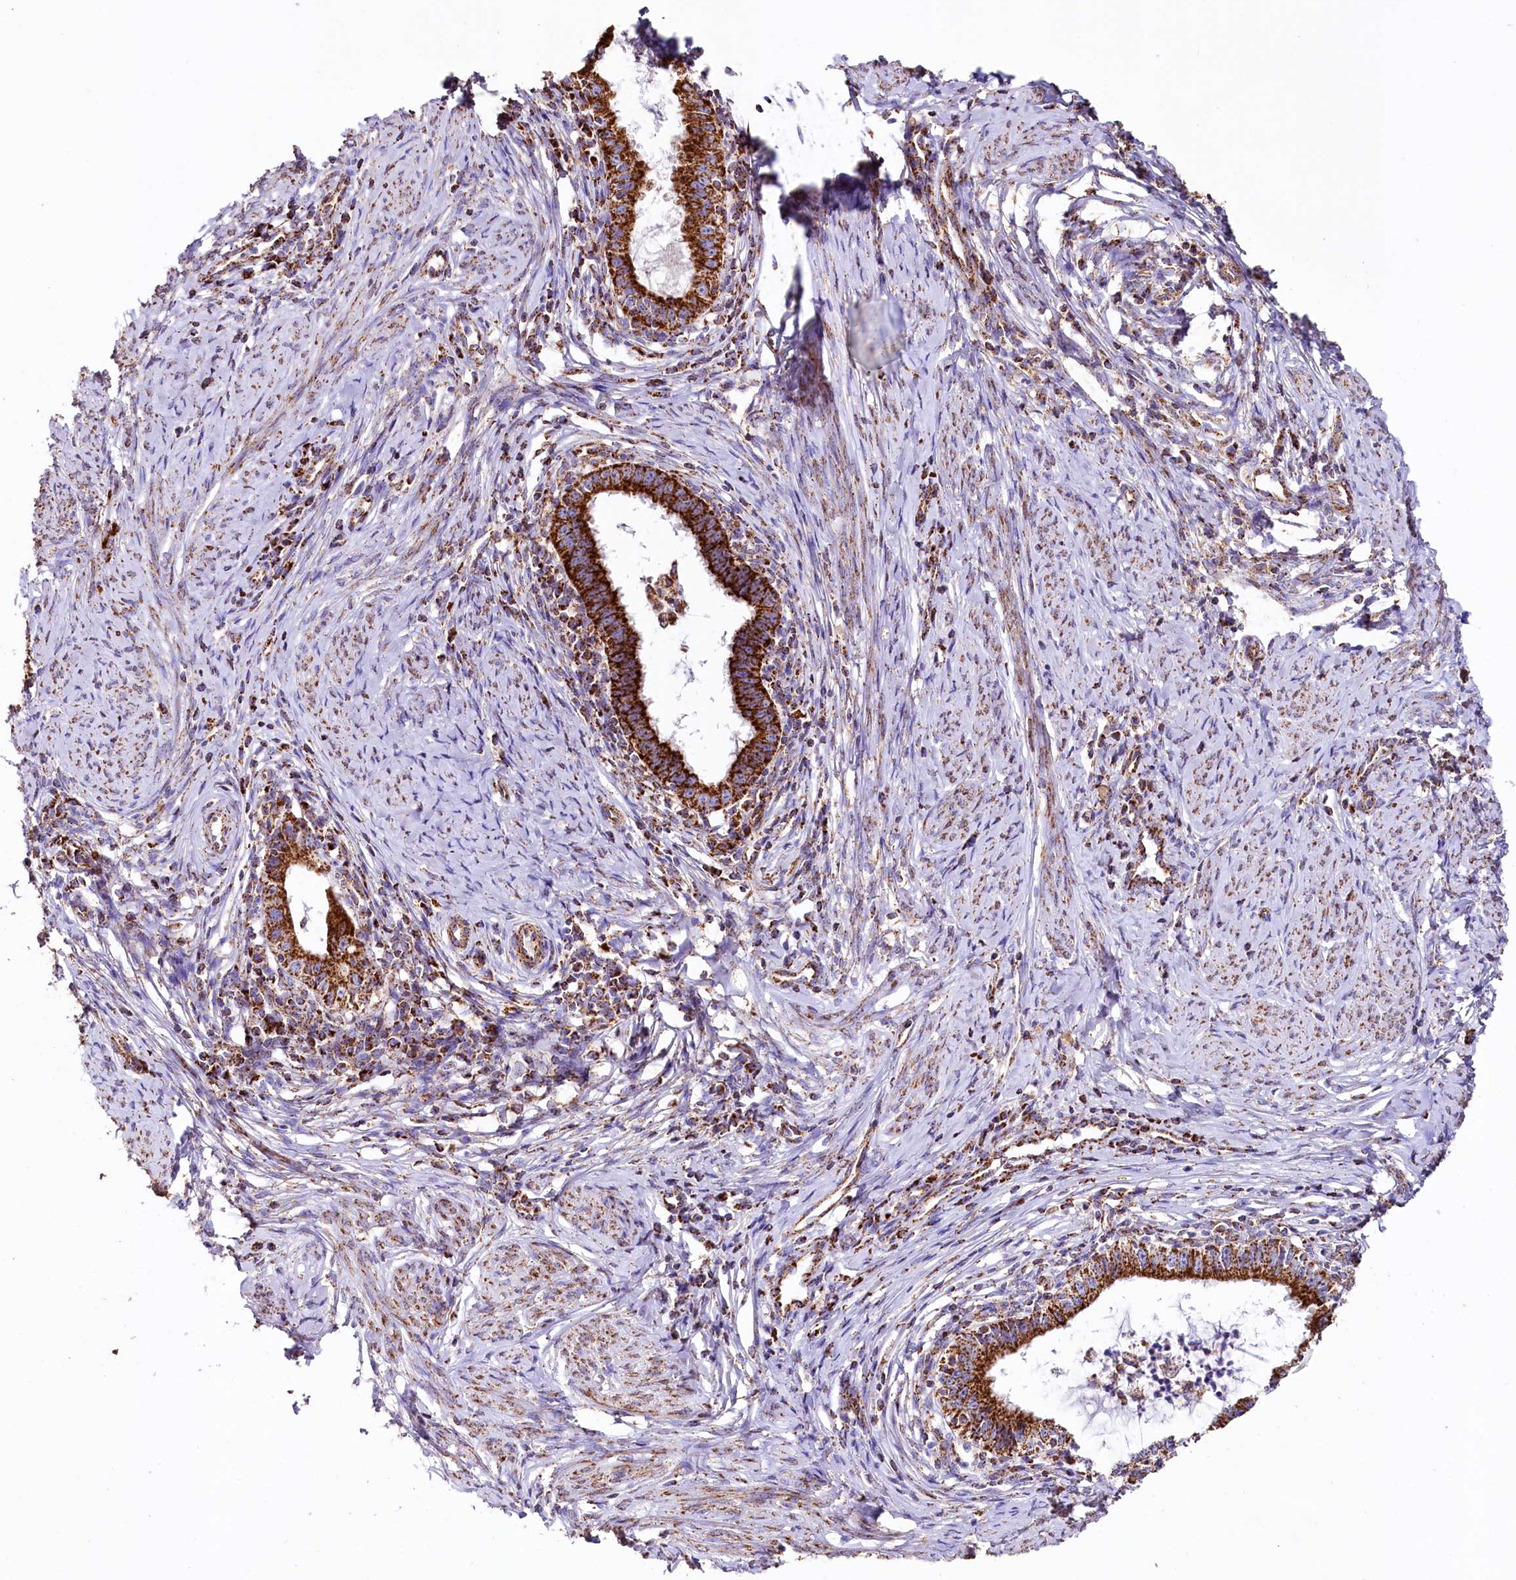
{"staining": {"intensity": "strong", "quantity": ">75%", "location": "cytoplasmic/membranous"}, "tissue": "cervical cancer", "cell_type": "Tumor cells", "image_type": "cancer", "snomed": [{"axis": "morphology", "description": "Adenocarcinoma, NOS"}, {"axis": "topography", "description": "Cervix"}], "caption": "High-power microscopy captured an immunohistochemistry (IHC) micrograph of cervical adenocarcinoma, revealing strong cytoplasmic/membranous staining in about >75% of tumor cells.", "gene": "APLP2", "patient": {"sex": "female", "age": 36}}